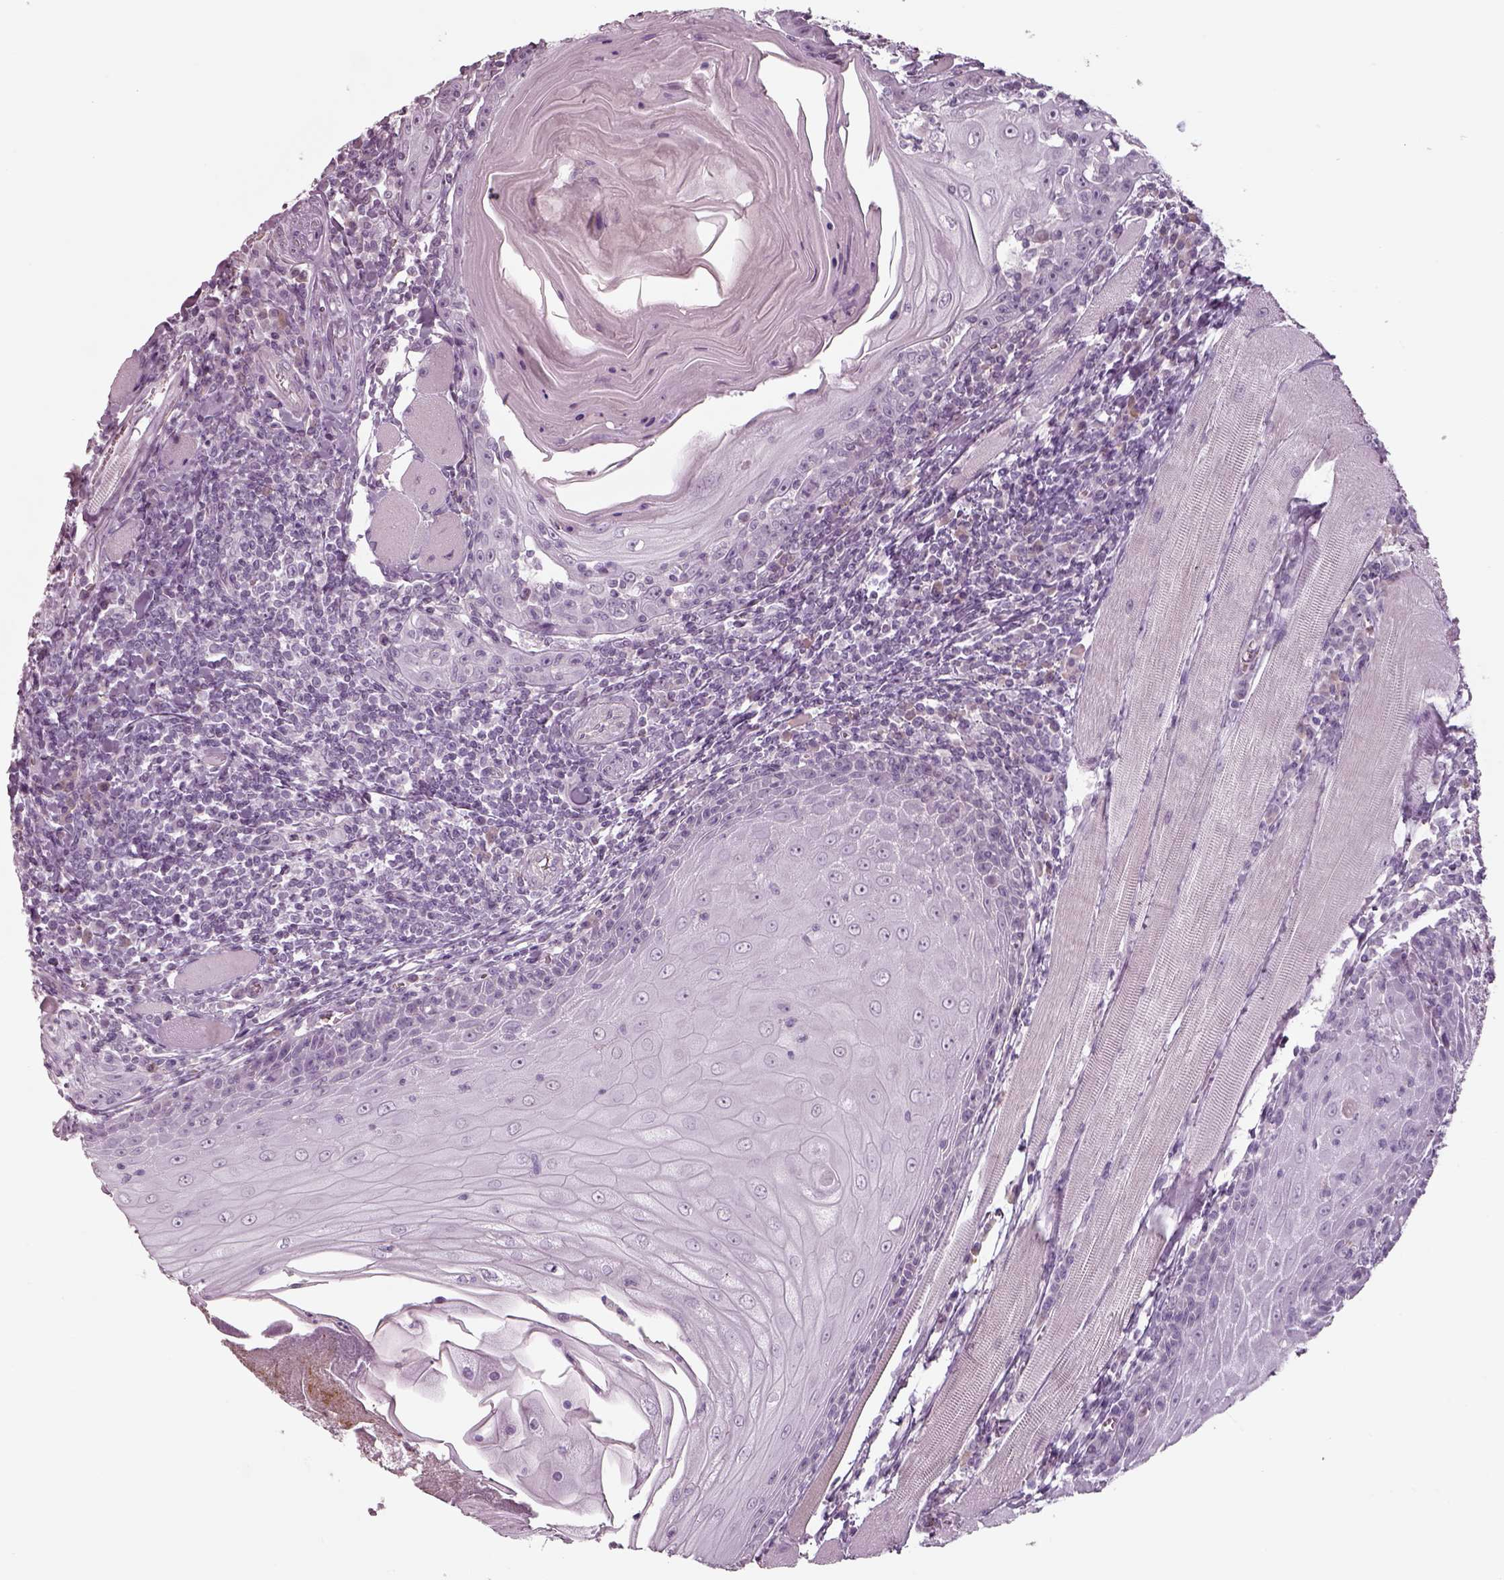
{"staining": {"intensity": "negative", "quantity": "none", "location": "none"}, "tissue": "head and neck cancer", "cell_type": "Tumor cells", "image_type": "cancer", "snomed": [{"axis": "morphology", "description": "Normal tissue, NOS"}, {"axis": "morphology", "description": "Squamous cell carcinoma, NOS"}, {"axis": "topography", "description": "Oral tissue"}, {"axis": "topography", "description": "Head-Neck"}], "caption": "Tumor cells are negative for brown protein staining in squamous cell carcinoma (head and neck). (DAB (3,3'-diaminobenzidine) immunohistochemistry visualized using brightfield microscopy, high magnification).", "gene": "SEPTIN14", "patient": {"sex": "male", "age": 52}}